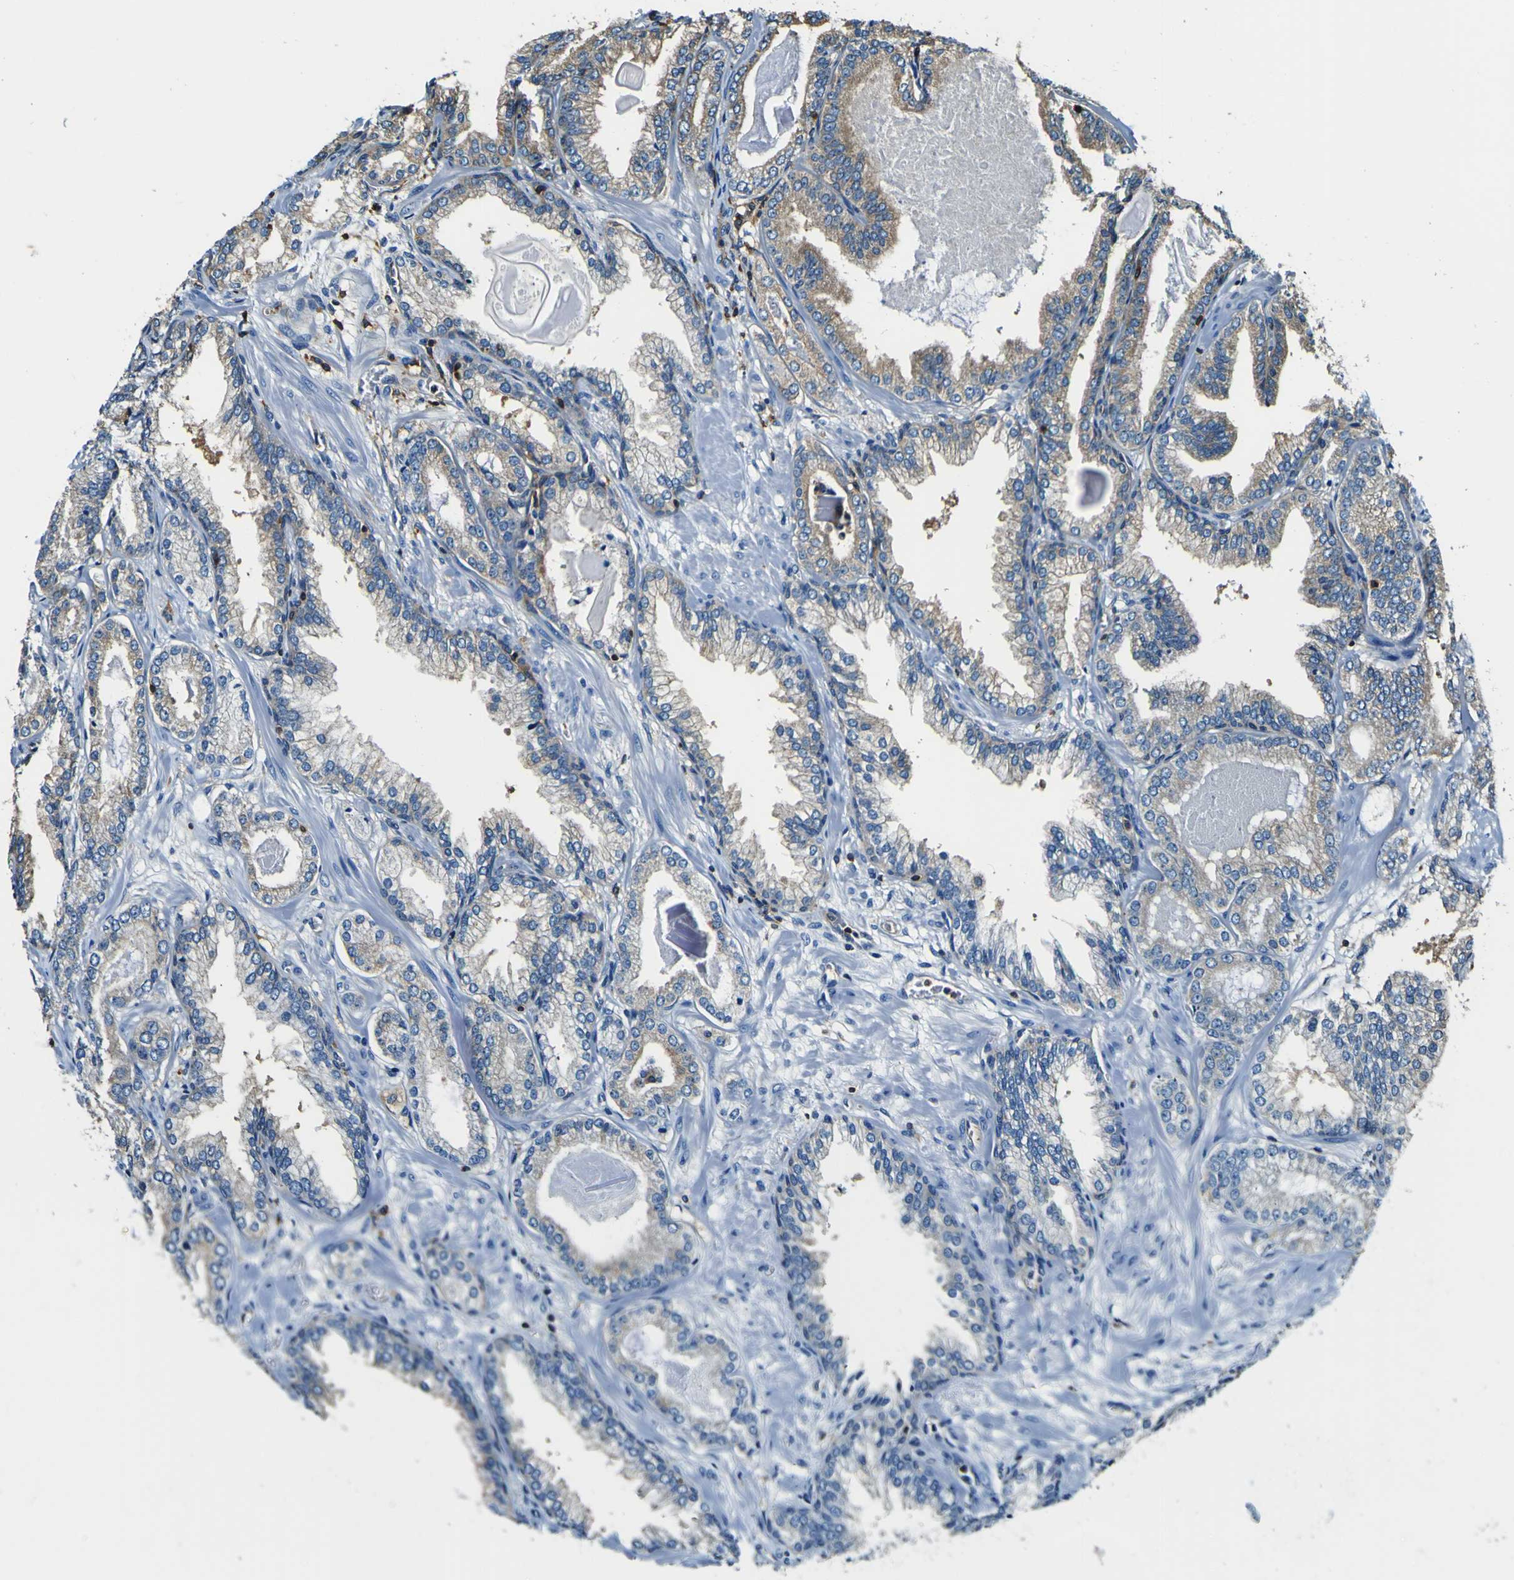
{"staining": {"intensity": "weak", "quantity": "<25%", "location": "cytoplasmic/membranous"}, "tissue": "prostate cancer", "cell_type": "Tumor cells", "image_type": "cancer", "snomed": [{"axis": "morphology", "description": "Adenocarcinoma, Low grade"}, {"axis": "topography", "description": "Prostate"}], "caption": "Immunohistochemistry (IHC) of human prostate cancer (low-grade adenocarcinoma) displays no expression in tumor cells.", "gene": "RHOT2", "patient": {"sex": "male", "age": 59}}